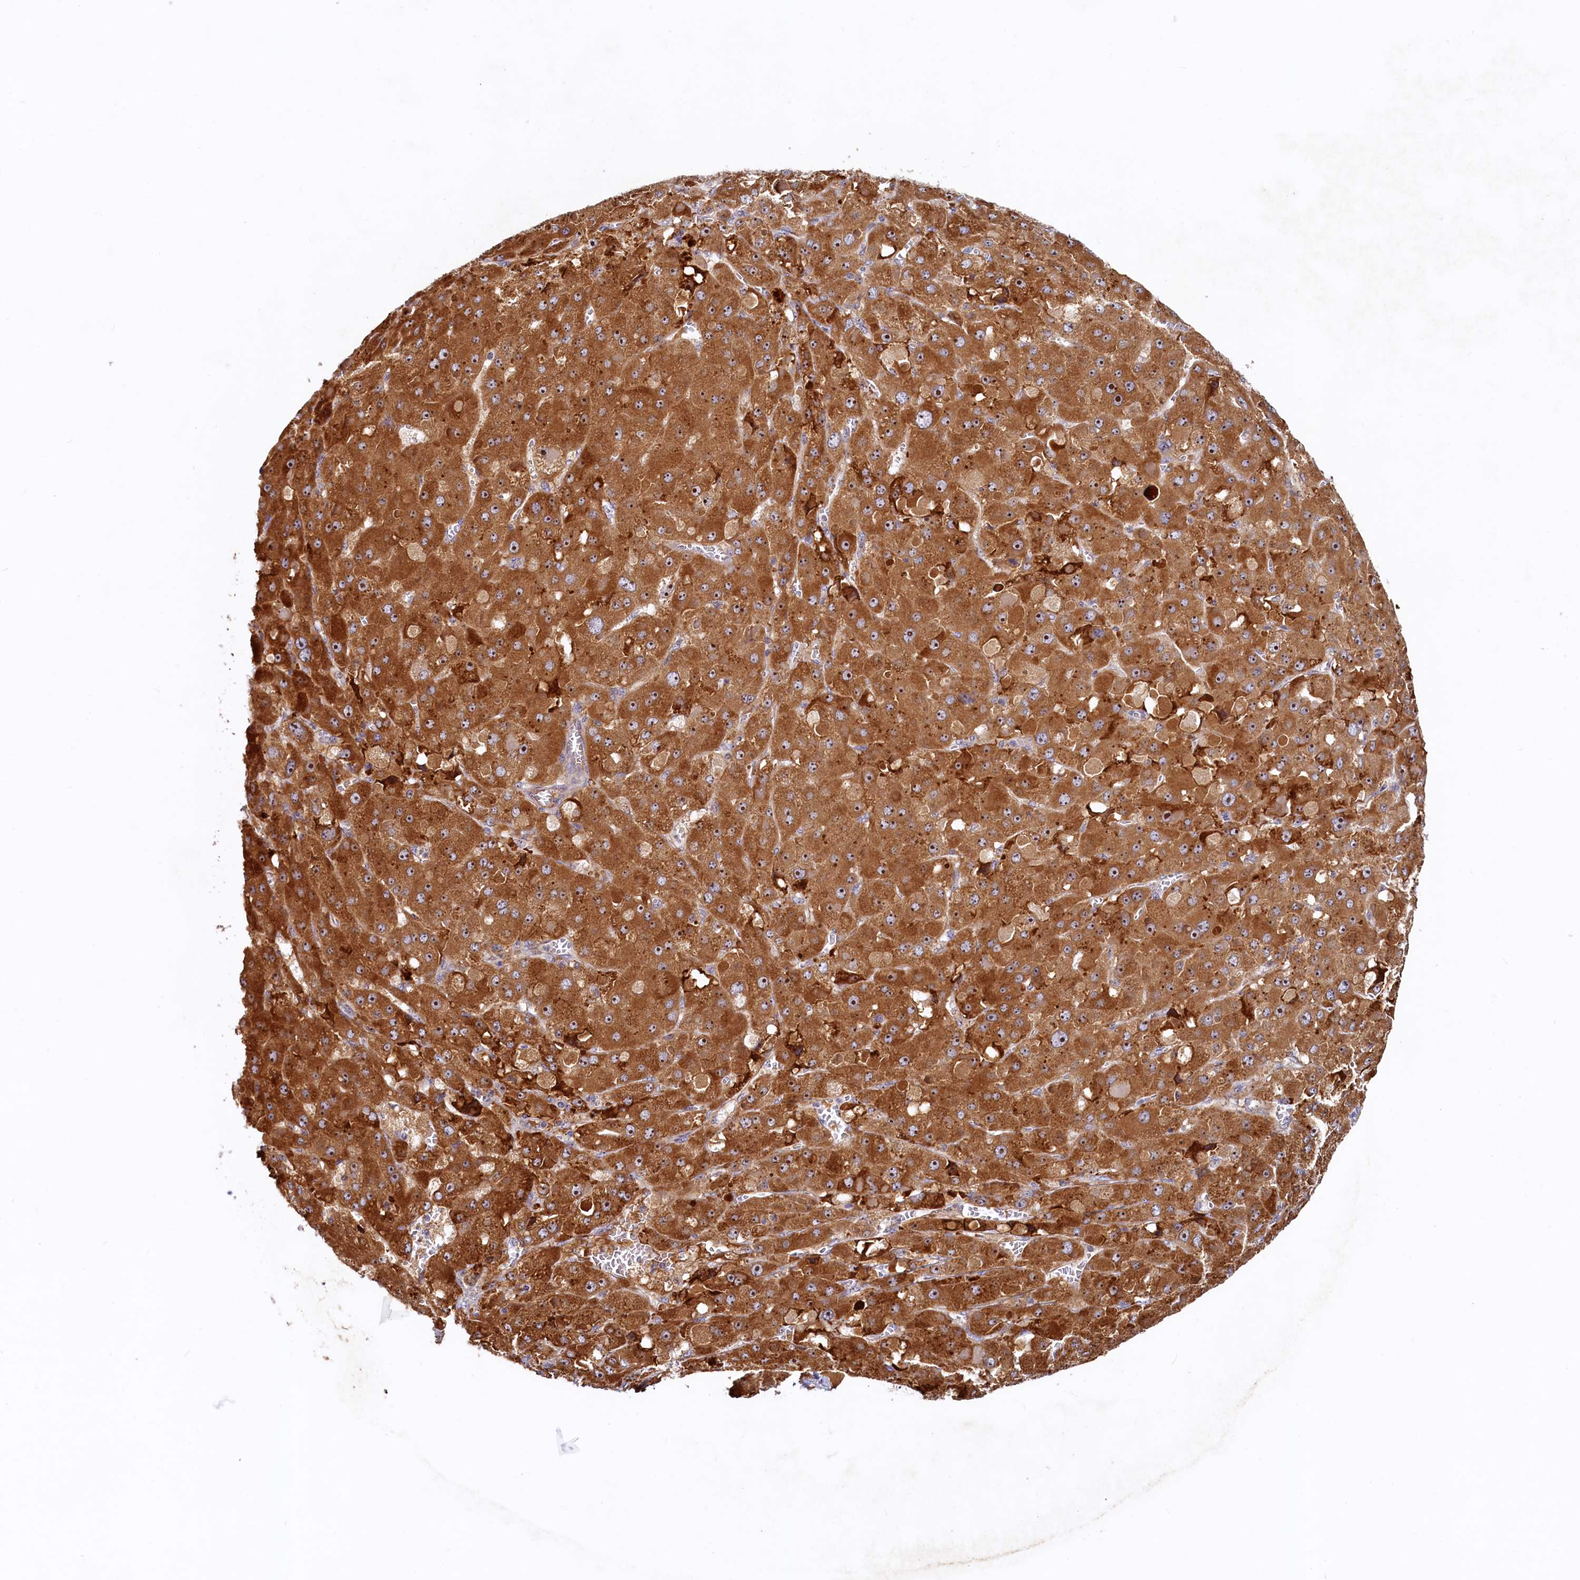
{"staining": {"intensity": "strong", "quantity": ">75%", "location": "cytoplasmic/membranous,nuclear"}, "tissue": "liver cancer", "cell_type": "Tumor cells", "image_type": "cancer", "snomed": [{"axis": "morphology", "description": "Carcinoma, Hepatocellular, NOS"}, {"axis": "topography", "description": "Liver"}], "caption": "This photomicrograph exhibits immunohistochemistry (IHC) staining of human hepatocellular carcinoma (liver), with high strong cytoplasmic/membranous and nuclear staining in about >75% of tumor cells.", "gene": "RGS7BP", "patient": {"sex": "female", "age": 73}}